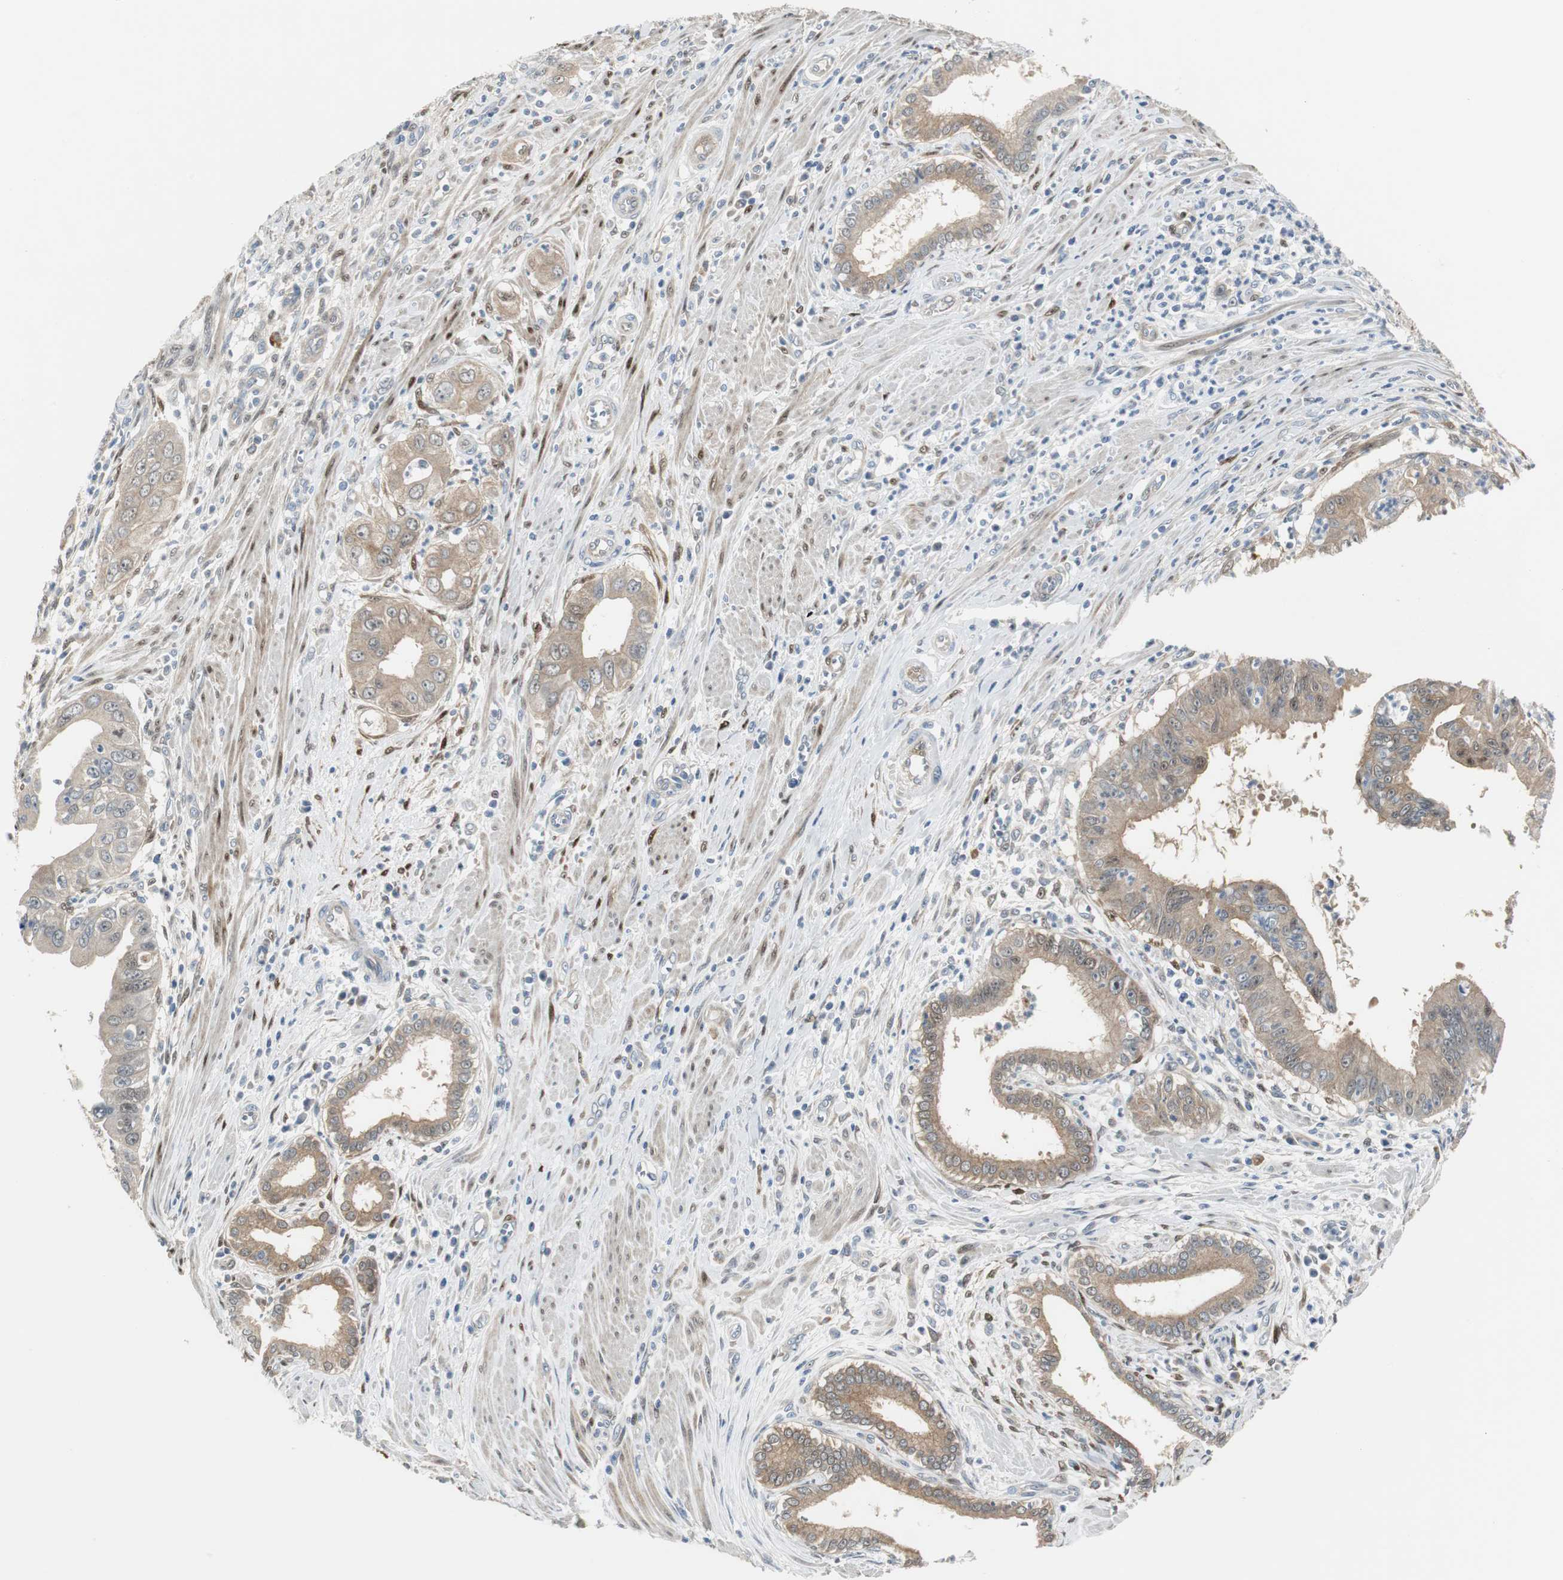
{"staining": {"intensity": "weak", "quantity": "25%-75%", "location": "cytoplasmic/membranous"}, "tissue": "pancreatic cancer", "cell_type": "Tumor cells", "image_type": "cancer", "snomed": [{"axis": "morphology", "description": "Normal tissue, NOS"}, {"axis": "topography", "description": "Lymph node"}], "caption": "A histopathology image of human pancreatic cancer stained for a protein exhibits weak cytoplasmic/membranous brown staining in tumor cells.", "gene": "FHL2", "patient": {"sex": "male", "age": 50}}